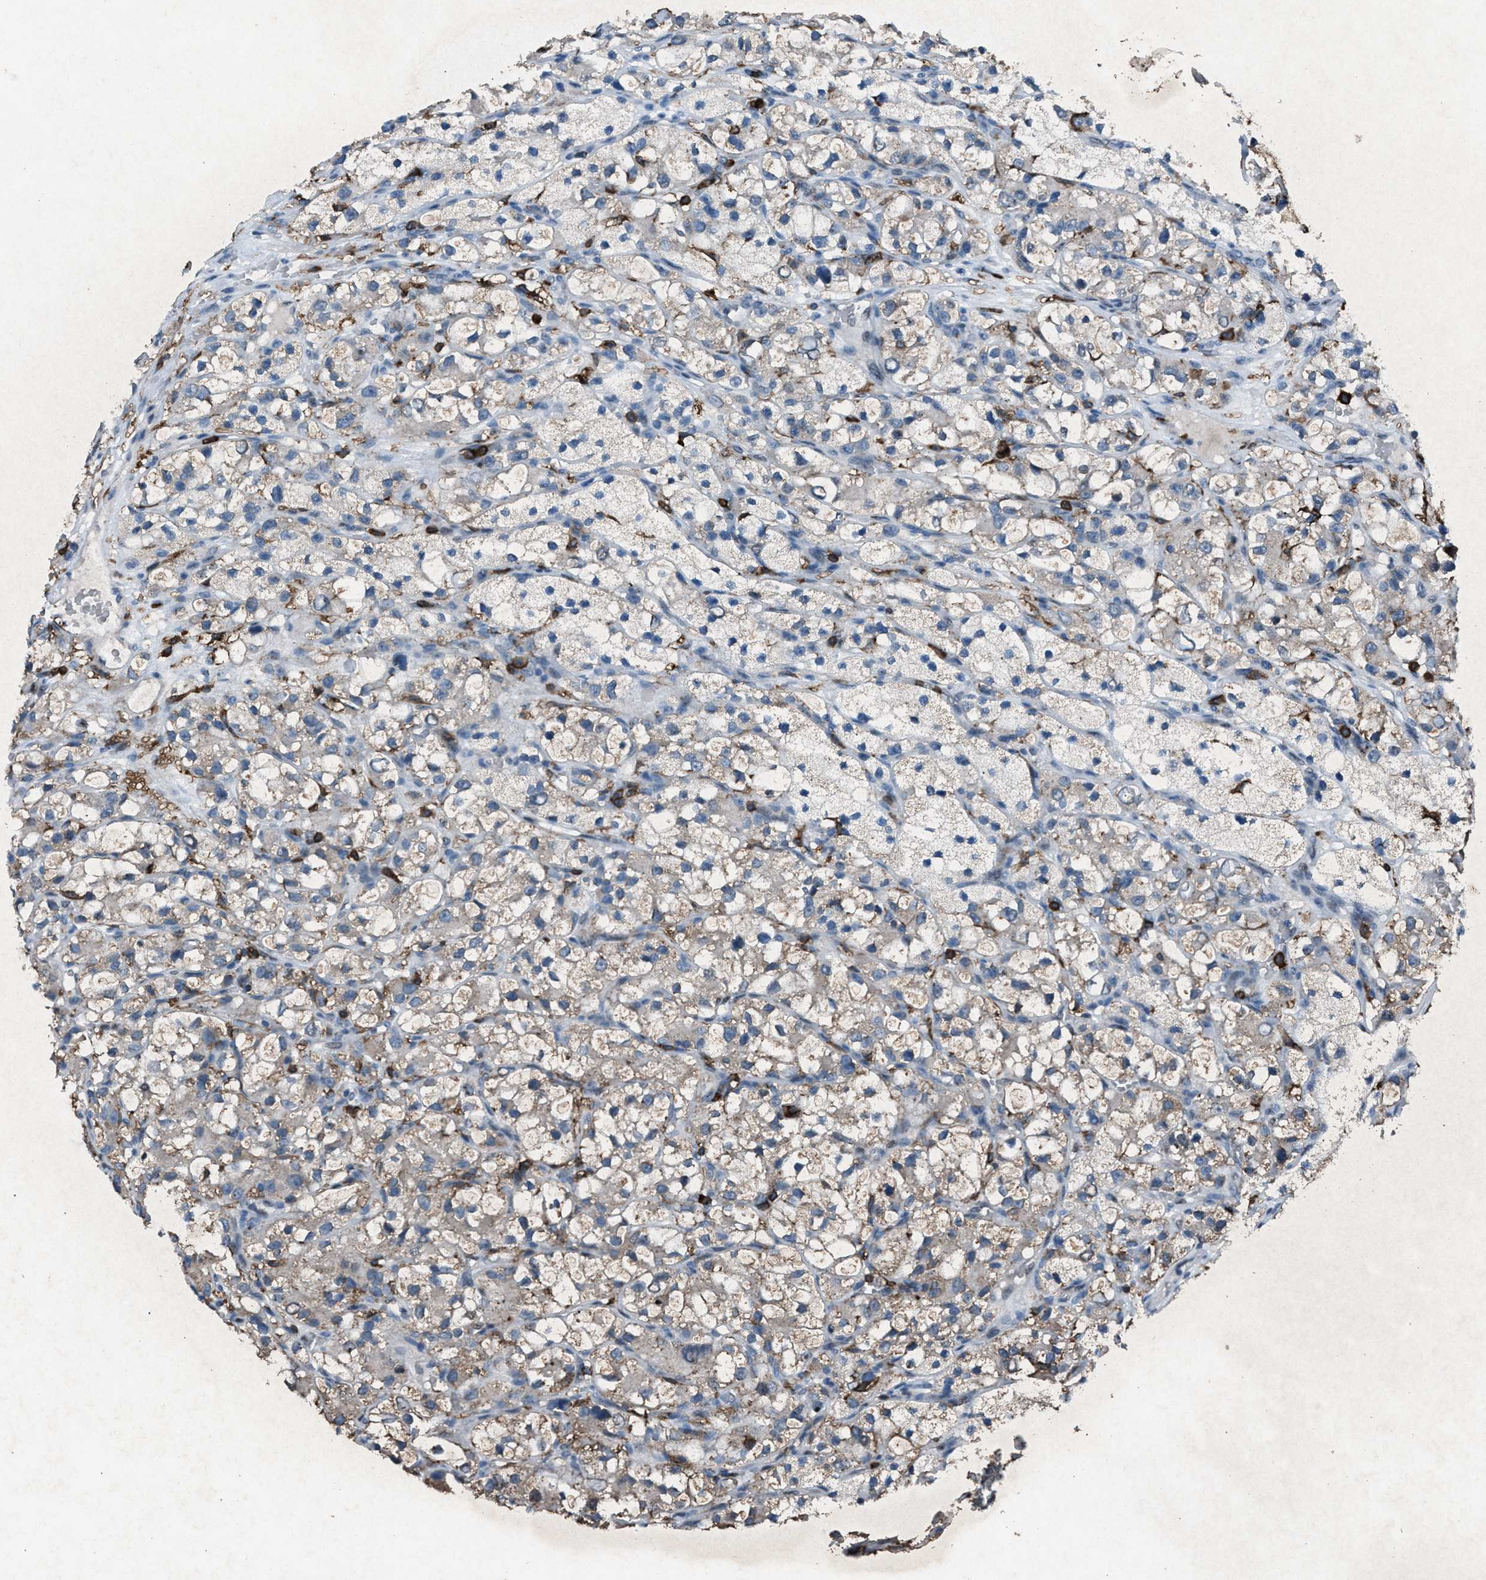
{"staining": {"intensity": "weak", "quantity": "<25%", "location": "cytoplasmic/membranous"}, "tissue": "renal cancer", "cell_type": "Tumor cells", "image_type": "cancer", "snomed": [{"axis": "morphology", "description": "Adenocarcinoma, NOS"}, {"axis": "topography", "description": "Kidney"}], "caption": "Histopathology image shows no significant protein positivity in tumor cells of renal cancer (adenocarcinoma).", "gene": "FCER1G", "patient": {"sex": "female", "age": 57}}